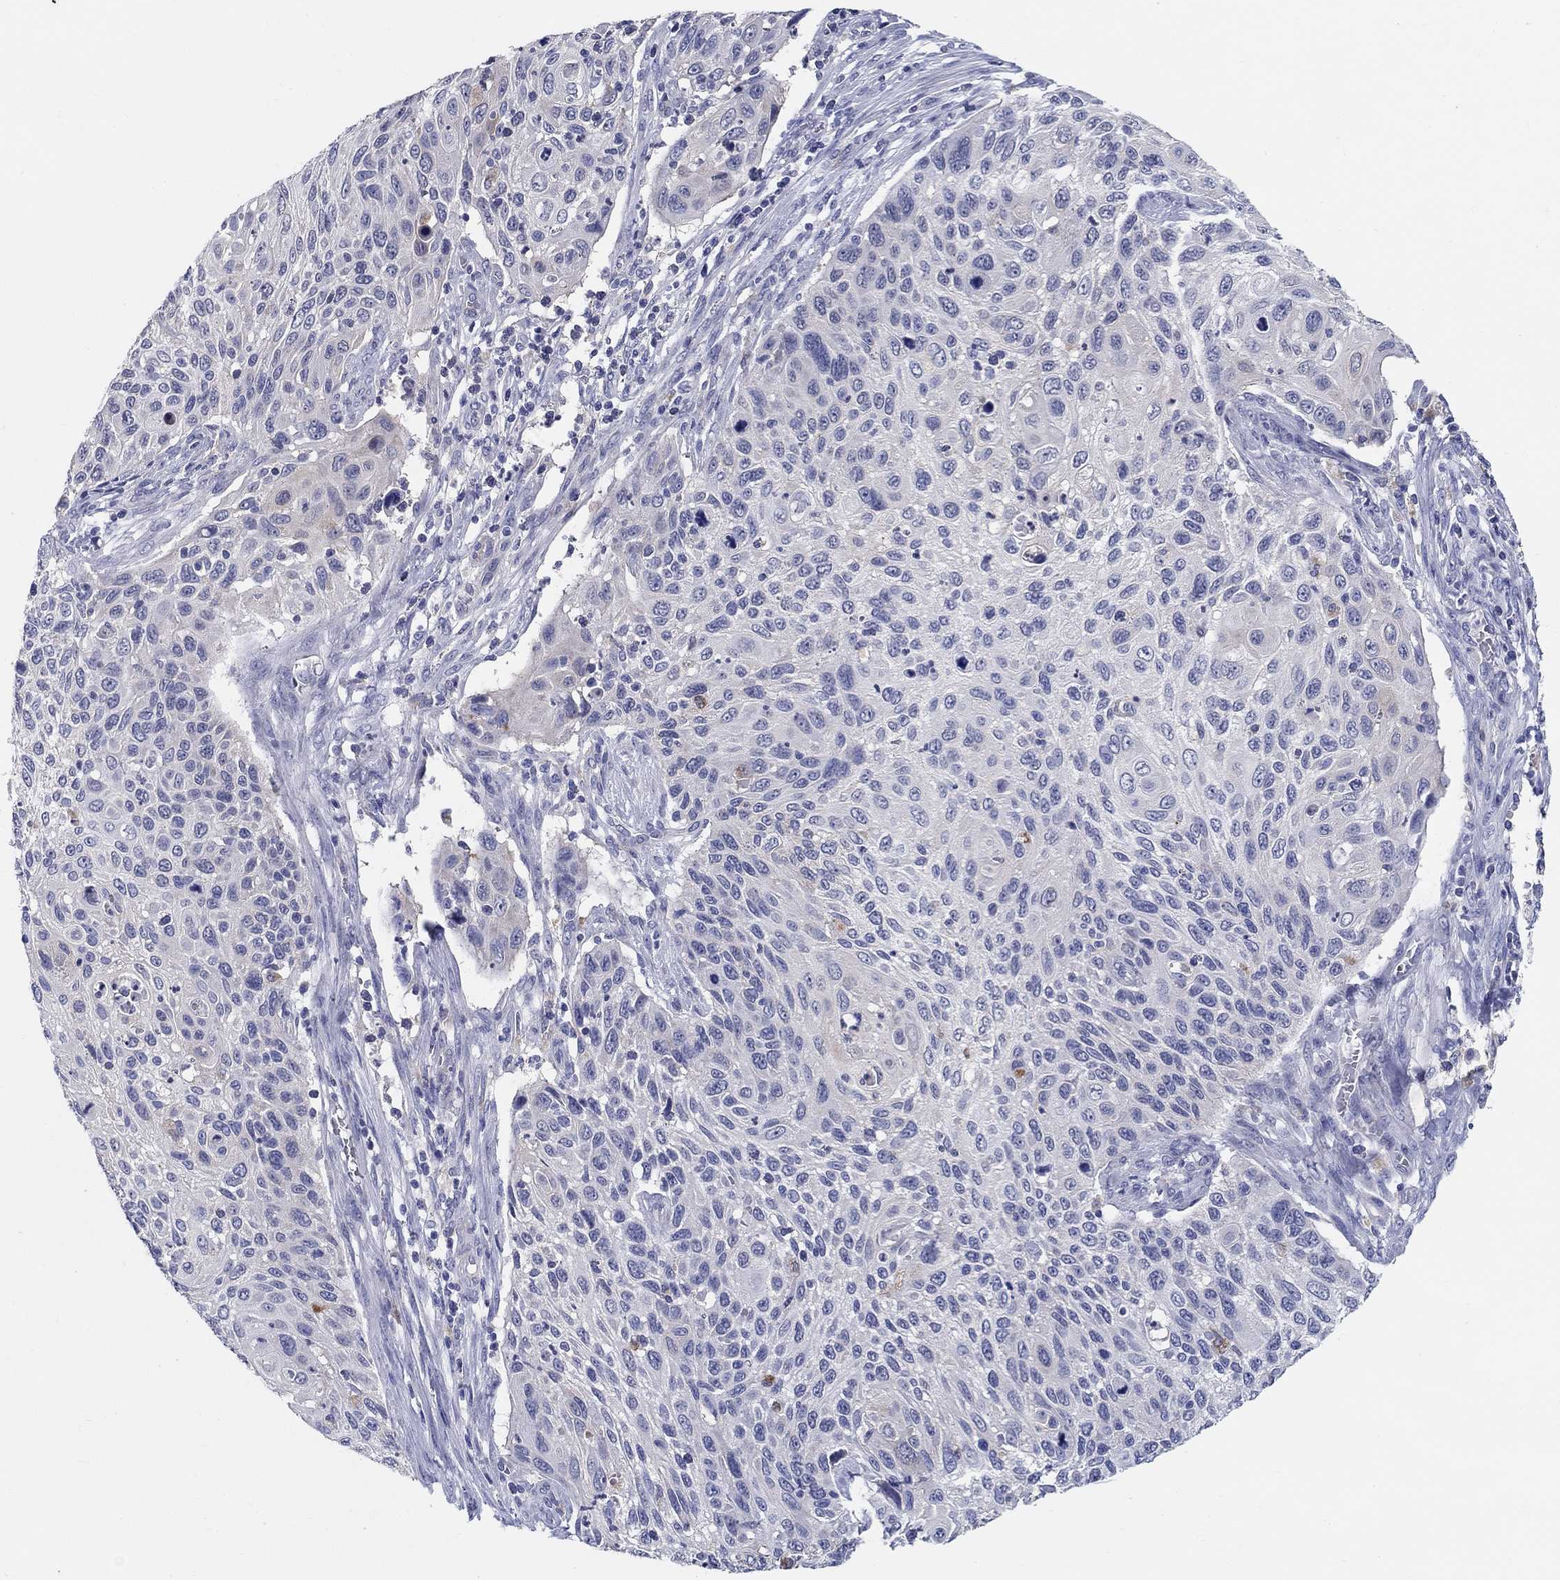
{"staining": {"intensity": "negative", "quantity": "none", "location": "none"}, "tissue": "cervical cancer", "cell_type": "Tumor cells", "image_type": "cancer", "snomed": [{"axis": "morphology", "description": "Squamous cell carcinoma, NOS"}, {"axis": "topography", "description": "Cervix"}], "caption": "High magnification brightfield microscopy of cervical cancer (squamous cell carcinoma) stained with DAB (brown) and counterstained with hematoxylin (blue): tumor cells show no significant staining. The staining is performed using DAB brown chromogen with nuclei counter-stained in using hematoxylin.", "gene": "RAP1GAP", "patient": {"sex": "female", "age": 70}}